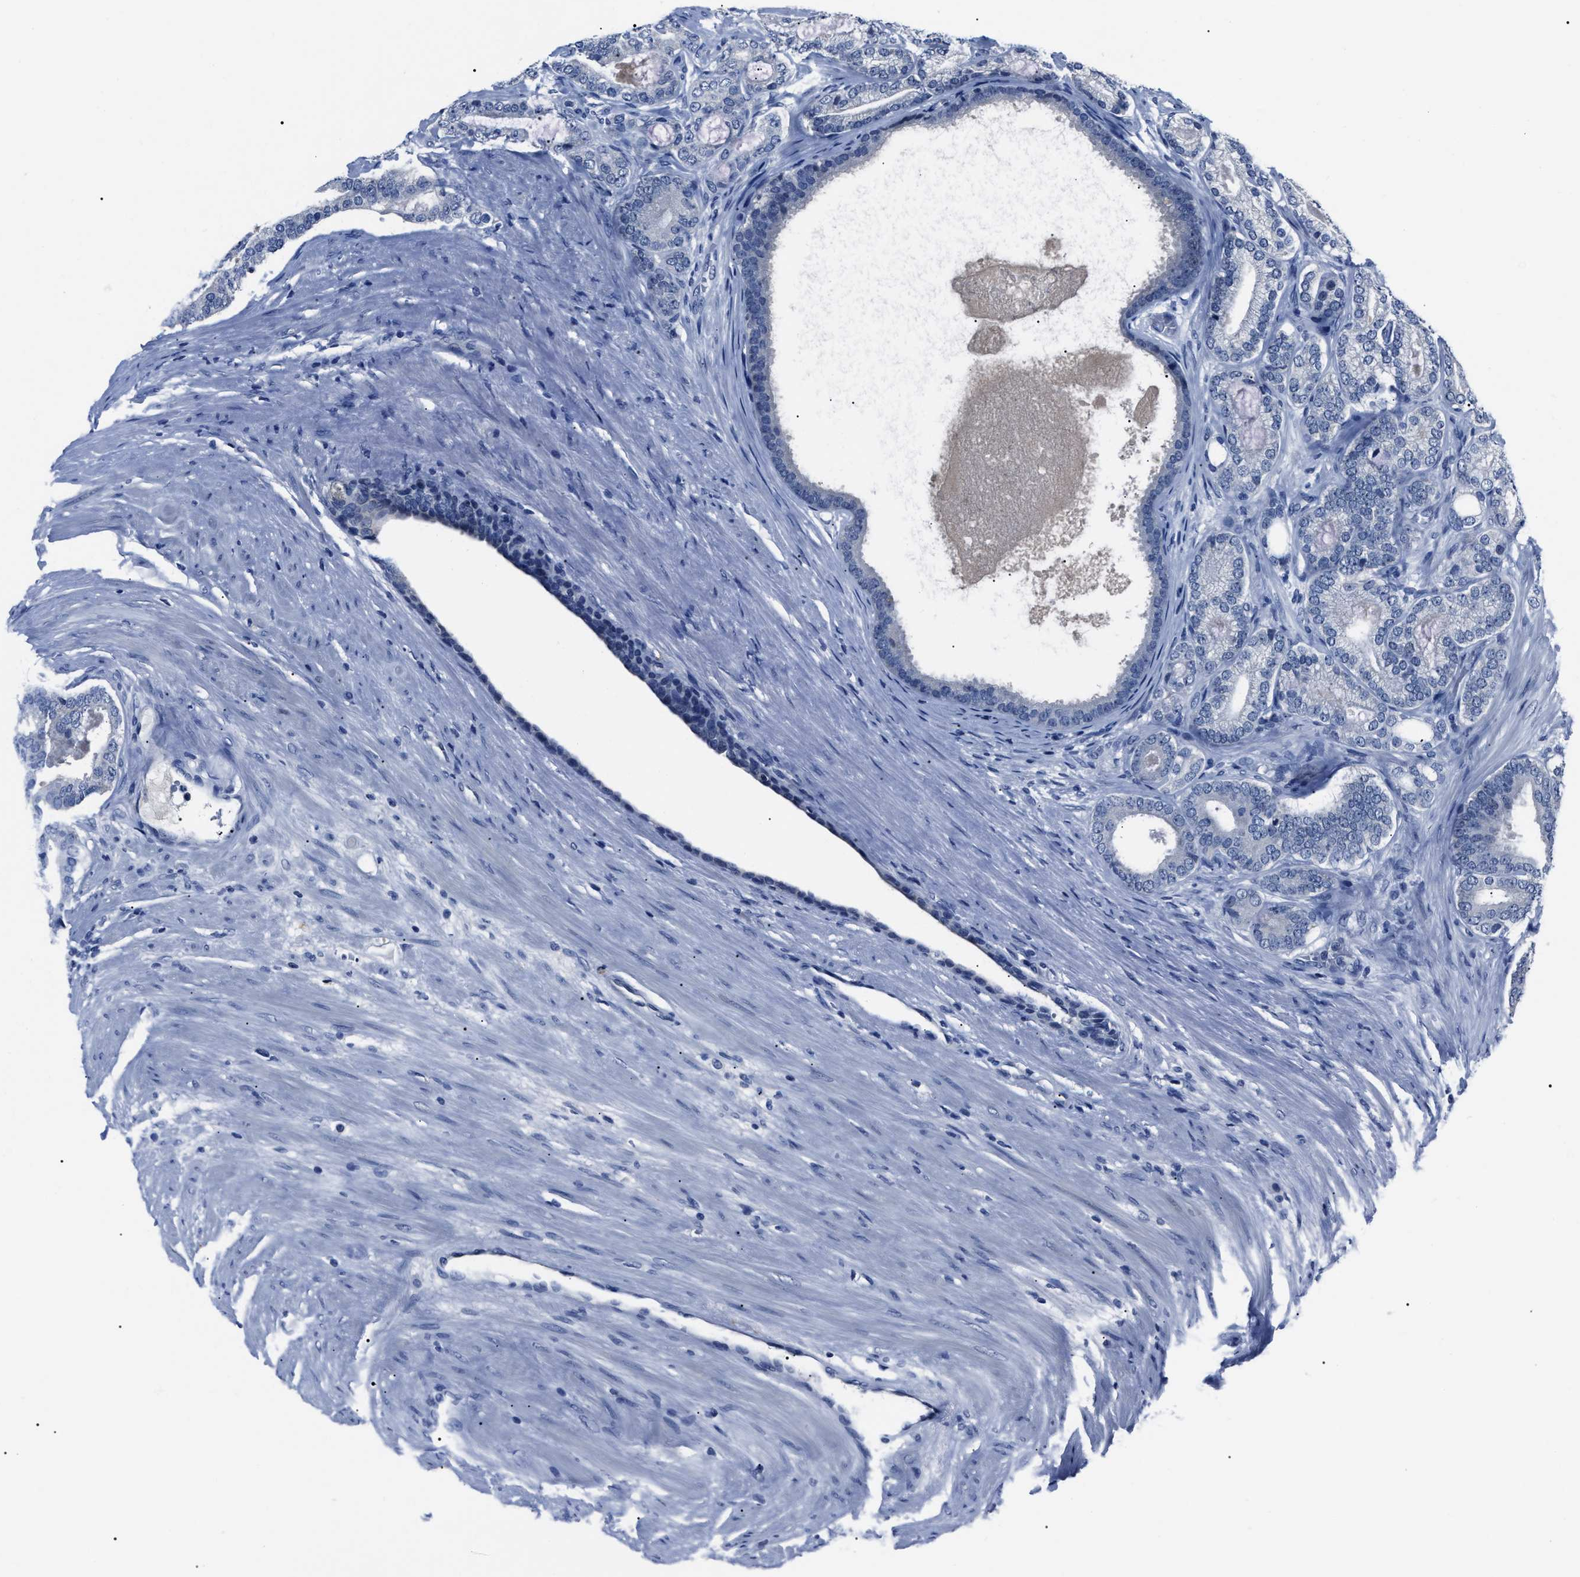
{"staining": {"intensity": "negative", "quantity": "none", "location": "none"}, "tissue": "prostate cancer", "cell_type": "Tumor cells", "image_type": "cancer", "snomed": [{"axis": "morphology", "description": "Adenocarcinoma, High grade"}, {"axis": "topography", "description": "Prostate"}], "caption": "High power microscopy histopathology image of an immunohistochemistry micrograph of prostate cancer, revealing no significant staining in tumor cells.", "gene": "LRWD1", "patient": {"sex": "male", "age": 60}}